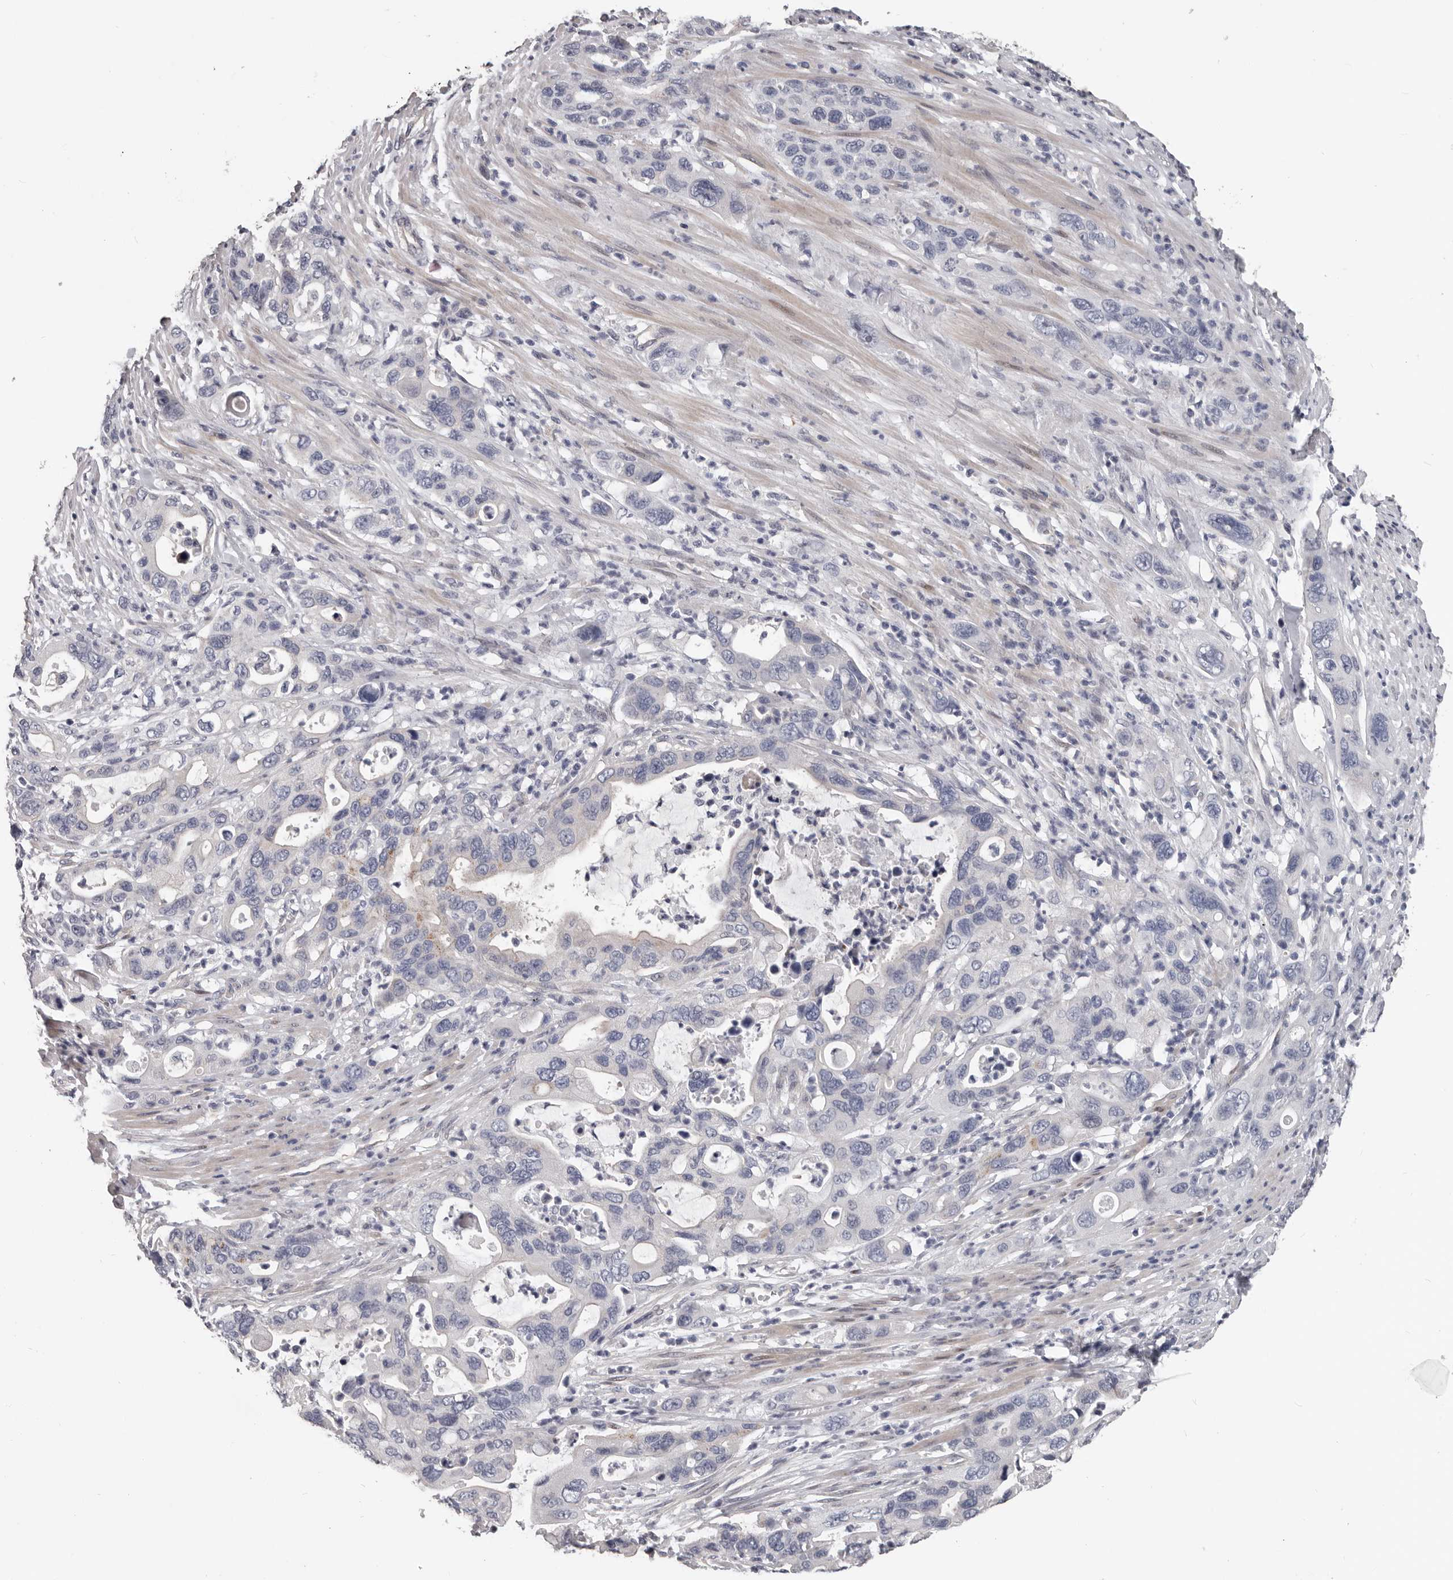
{"staining": {"intensity": "negative", "quantity": "none", "location": "none"}, "tissue": "pancreatic cancer", "cell_type": "Tumor cells", "image_type": "cancer", "snomed": [{"axis": "morphology", "description": "Adenocarcinoma, NOS"}, {"axis": "topography", "description": "Pancreas"}], "caption": "The photomicrograph displays no staining of tumor cells in adenocarcinoma (pancreatic).", "gene": "RNF217", "patient": {"sex": "female", "age": 71}}